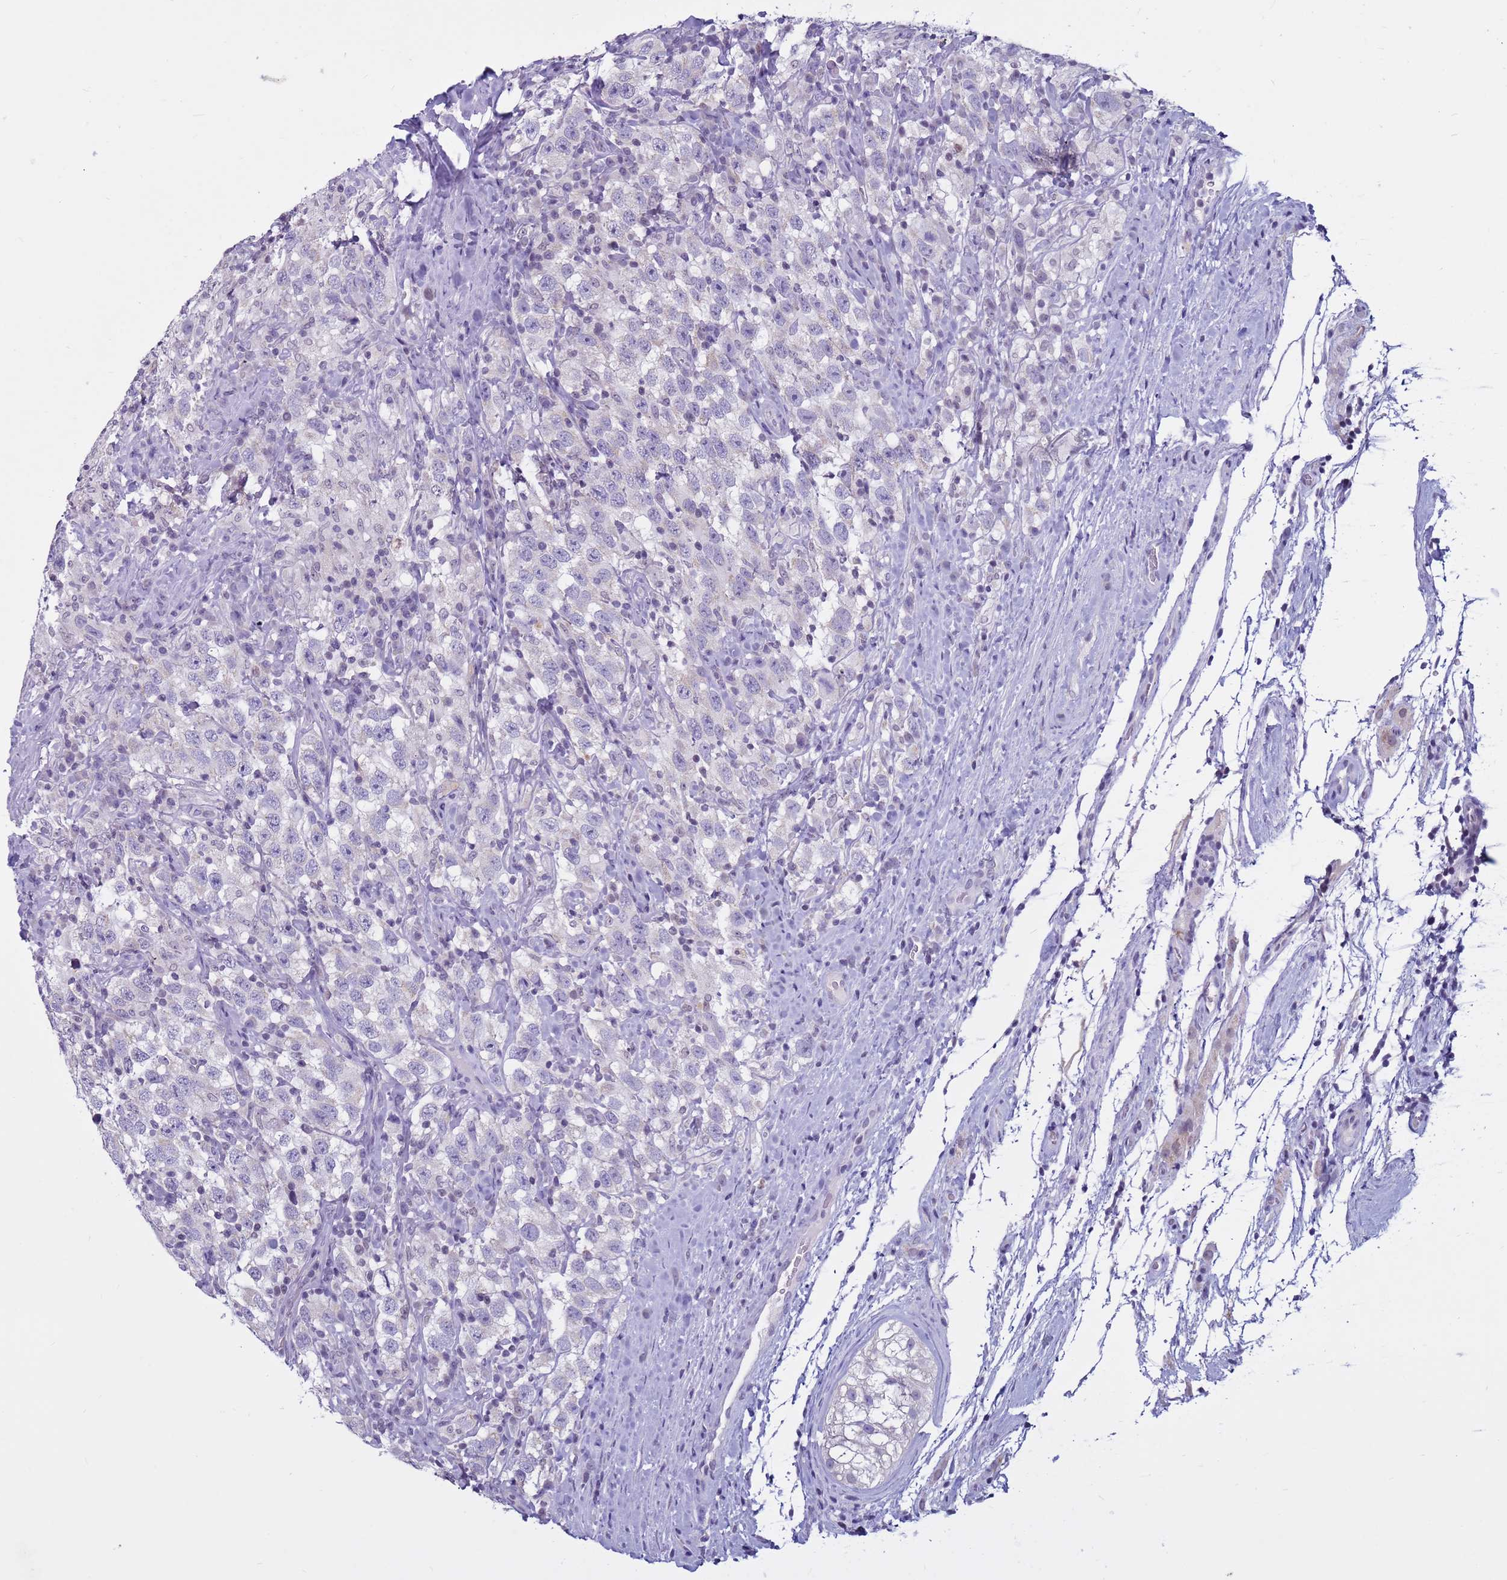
{"staining": {"intensity": "negative", "quantity": "none", "location": "none"}, "tissue": "testis cancer", "cell_type": "Tumor cells", "image_type": "cancer", "snomed": [{"axis": "morphology", "description": "Seminoma, NOS"}, {"axis": "topography", "description": "Testis"}], "caption": "An immunohistochemistry (IHC) micrograph of testis seminoma is shown. There is no staining in tumor cells of testis seminoma.", "gene": "CDK2AP2", "patient": {"sex": "male", "age": 41}}